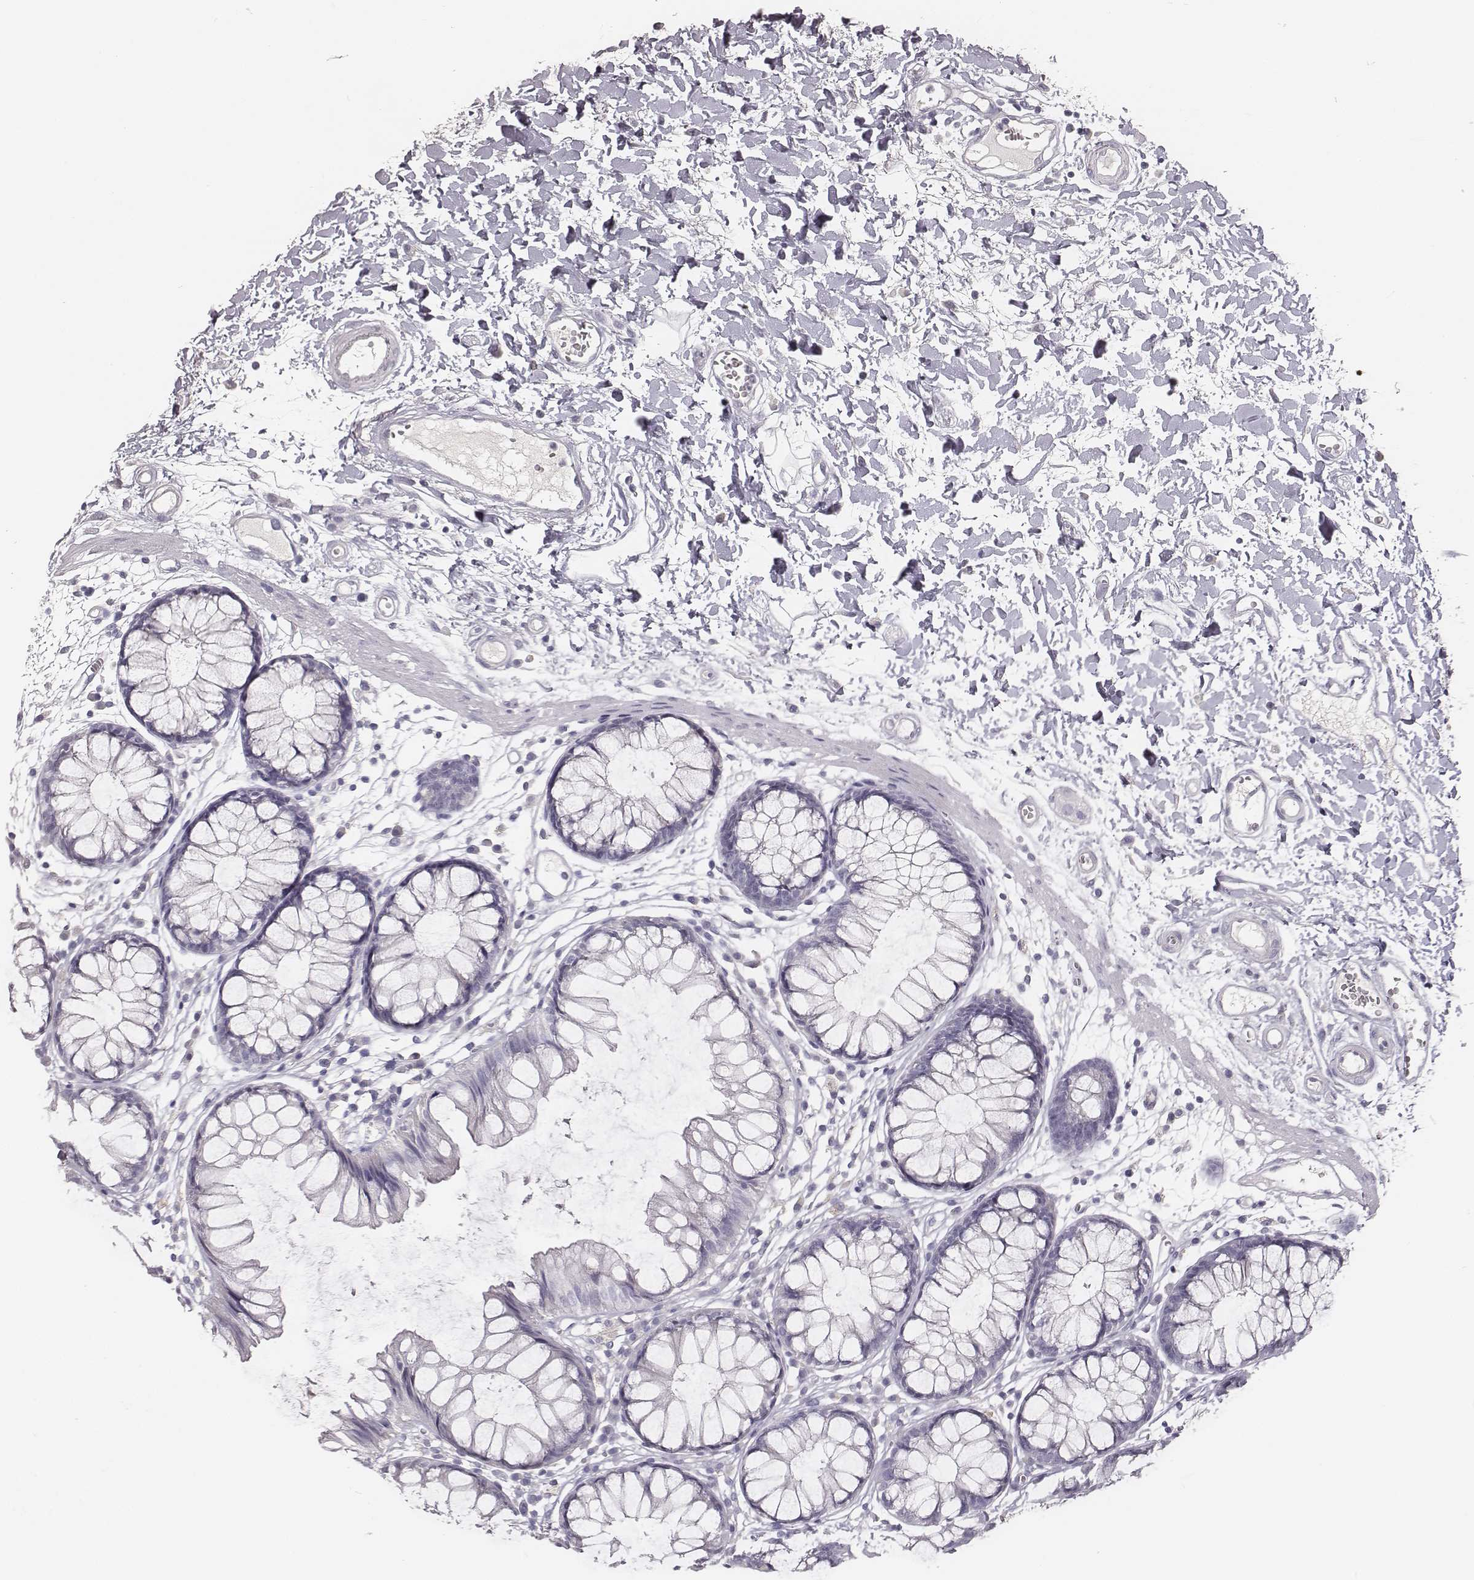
{"staining": {"intensity": "negative", "quantity": "none", "location": "none"}, "tissue": "colon", "cell_type": "Endothelial cells", "image_type": "normal", "snomed": [{"axis": "morphology", "description": "Normal tissue, NOS"}, {"axis": "morphology", "description": "Adenocarcinoma, NOS"}, {"axis": "topography", "description": "Colon"}], "caption": "High magnification brightfield microscopy of normal colon stained with DAB (3,3'-diaminobenzidine) (brown) and counterstained with hematoxylin (blue): endothelial cells show no significant expression. (Brightfield microscopy of DAB (3,3'-diaminobenzidine) immunohistochemistry (IHC) at high magnification).", "gene": "MYH6", "patient": {"sex": "male", "age": 65}}